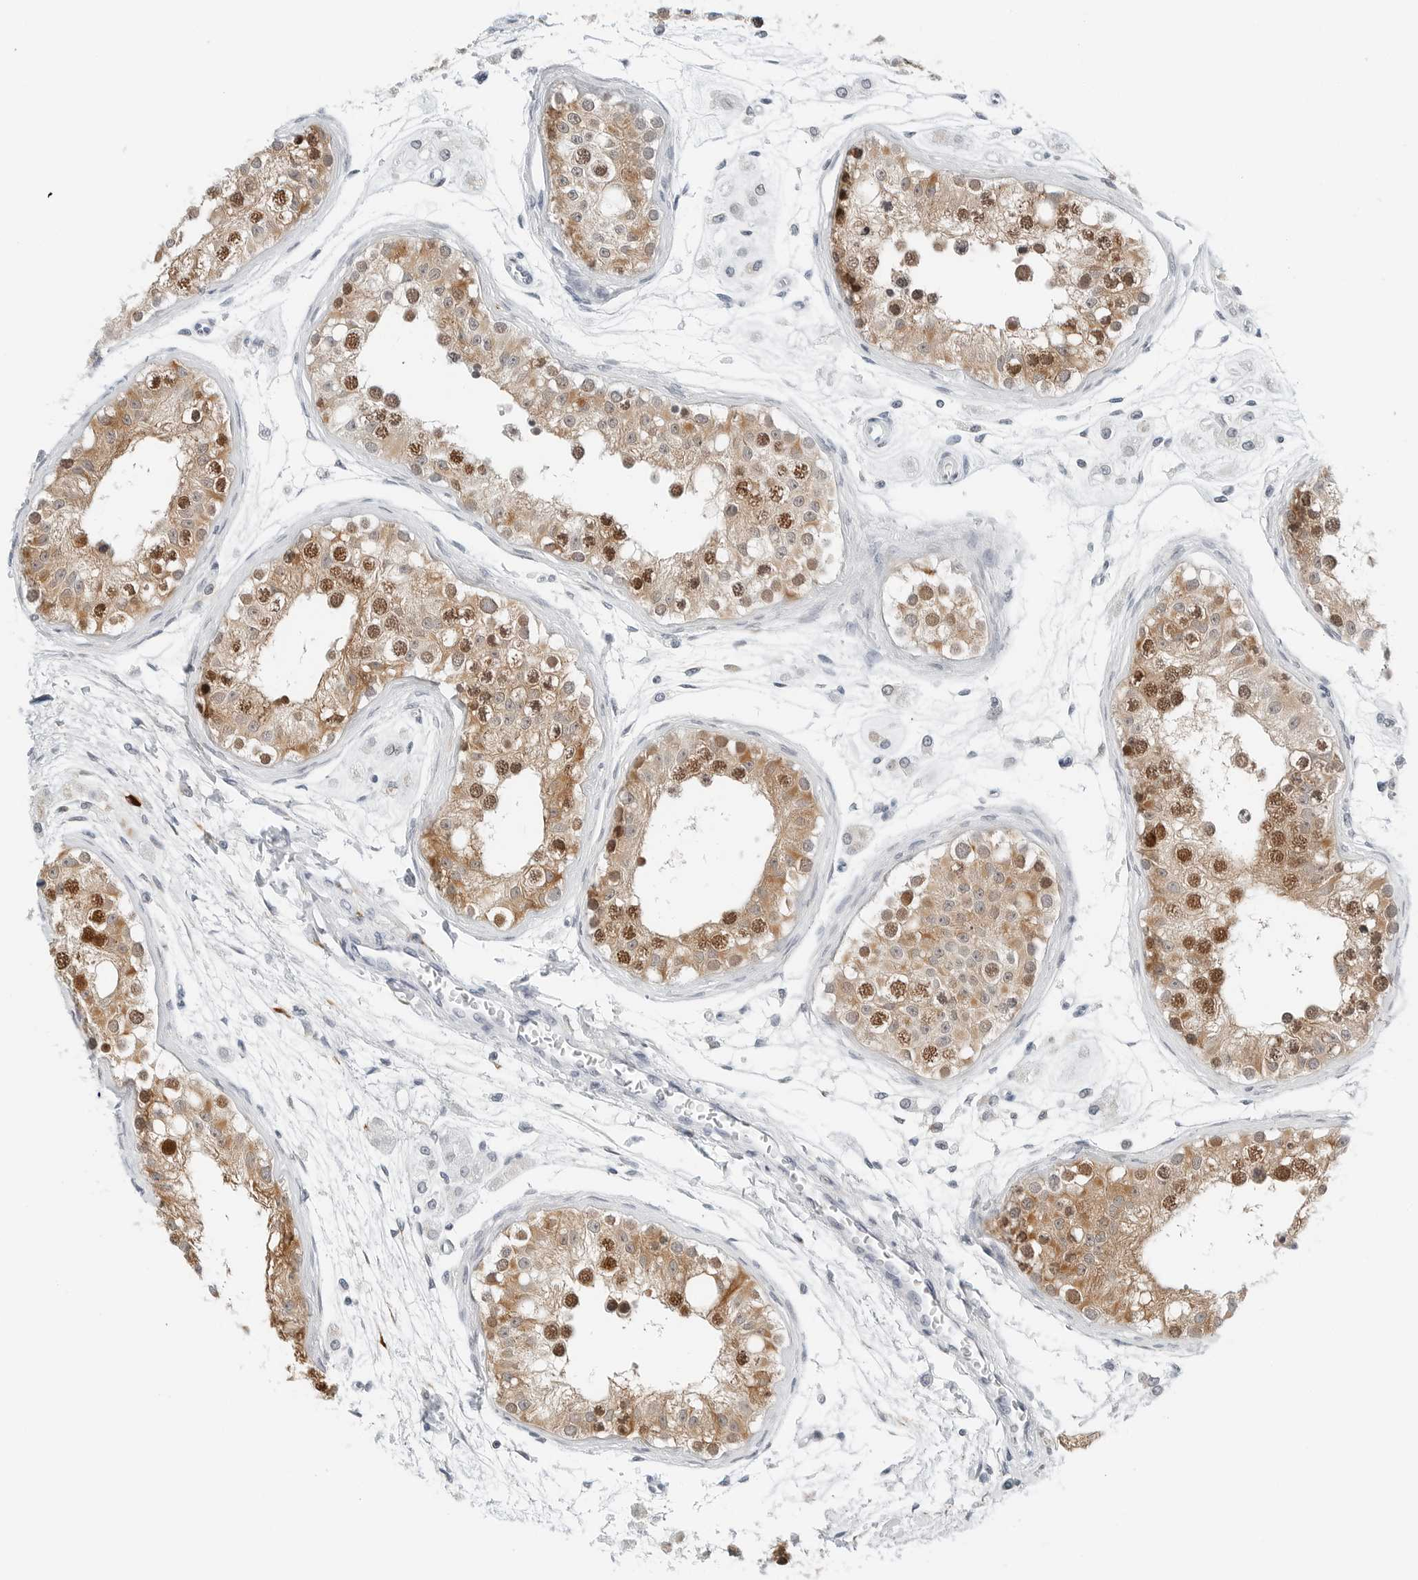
{"staining": {"intensity": "moderate", "quantity": ">75%", "location": "cytoplasmic/membranous,nuclear"}, "tissue": "testis", "cell_type": "Cells in seminiferous ducts", "image_type": "normal", "snomed": [{"axis": "morphology", "description": "Normal tissue, NOS"}, {"axis": "morphology", "description": "Adenocarcinoma, metastatic, NOS"}, {"axis": "topography", "description": "Testis"}], "caption": "There is medium levels of moderate cytoplasmic/membranous,nuclear staining in cells in seminiferous ducts of unremarkable testis, as demonstrated by immunohistochemical staining (brown color).", "gene": "P4HA2", "patient": {"sex": "male", "age": 26}}